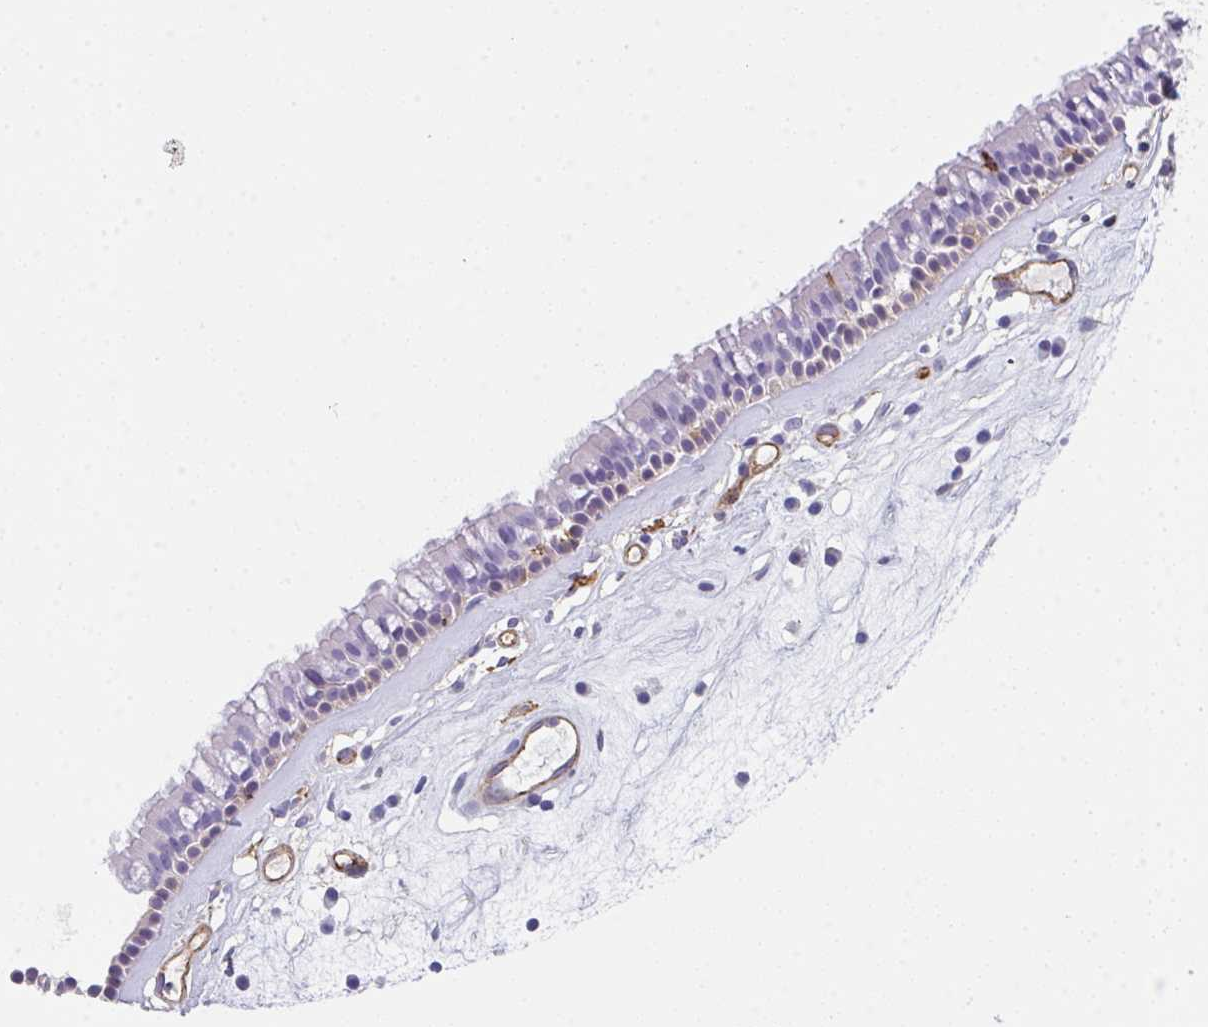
{"staining": {"intensity": "weak", "quantity": "25%-75%", "location": "cytoplasmic/membranous"}, "tissue": "nasopharynx", "cell_type": "Respiratory epithelial cells", "image_type": "normal", "snomed": [{"axis": "morphology", "description": "Normal tissue, NOS"}, {"axis": "topography", "description": "Nasopharynx"}], "caption": "Protein analysis of benign nasopharynx exhibits weak cytoplasmic/membranous expression in about 25%-75% of respiratory epithelial cells.", "gene": "DBN1", "patient": {"sex": "female", "age": 39}}